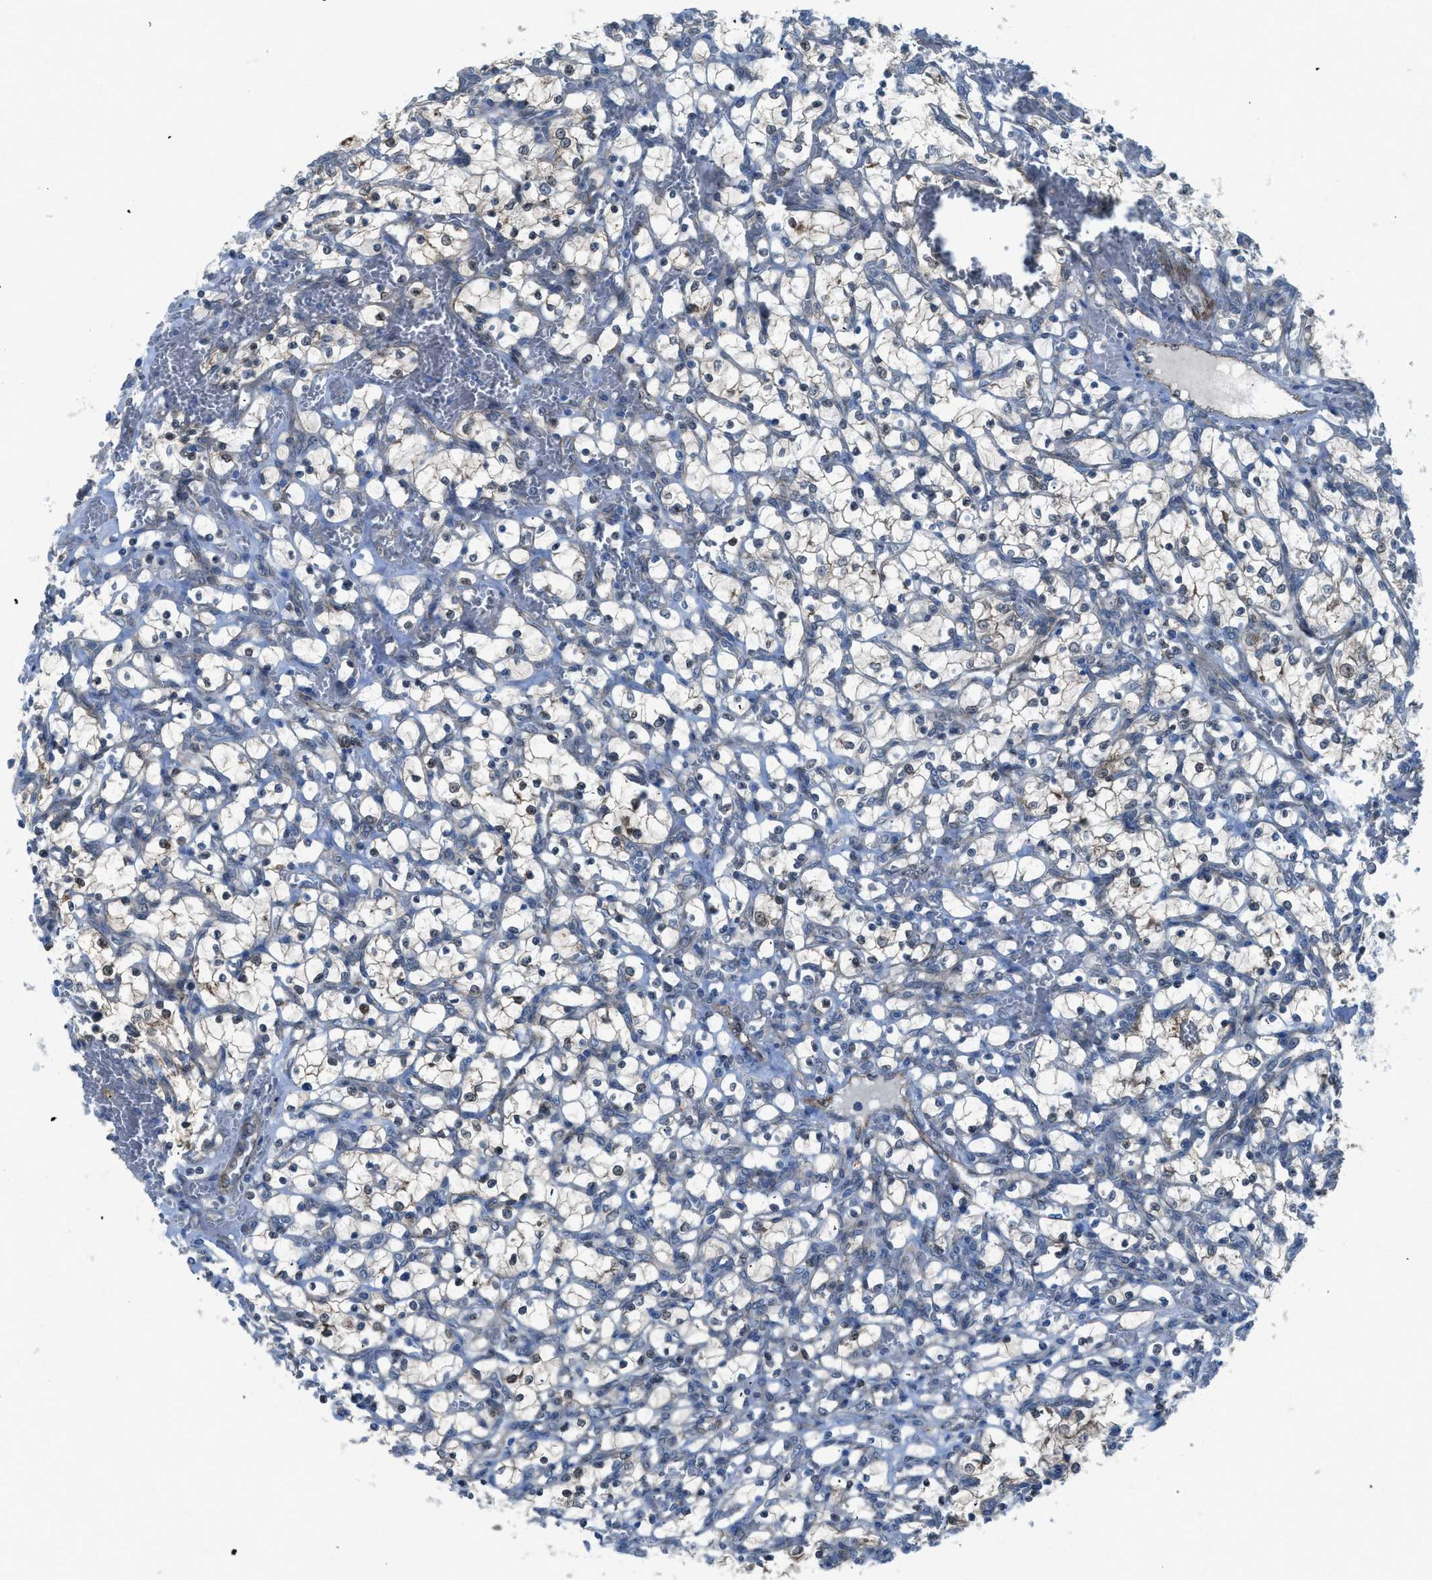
{"staining": {"intensity": "moderate", "quantity": "25%-75%", "location": "nuclear"}, "tissue": "renal cancer", "cell_type": "Tumor cells", "image_type": "cancer", "snomed": [{"axis": "morphology", "description": "Adenocarcinoma, NOS"}, {"axis": "topography", "description": "Kidney"}], "caption": "High-power microscopy captured an immunohistochemistry histopathology image of renal cancer (adenocarcinoma), revealing moderate nuclear expression in approximately 25%-75% of tumor cells. The staining was performed using DAB (3,3'-diaminobenzidine), with brown indicating positive protein expression. Nuclei are stained blue with hematoxylin.", "gene": "PRKN", "patient": {"sex": "female", "age": 69}}